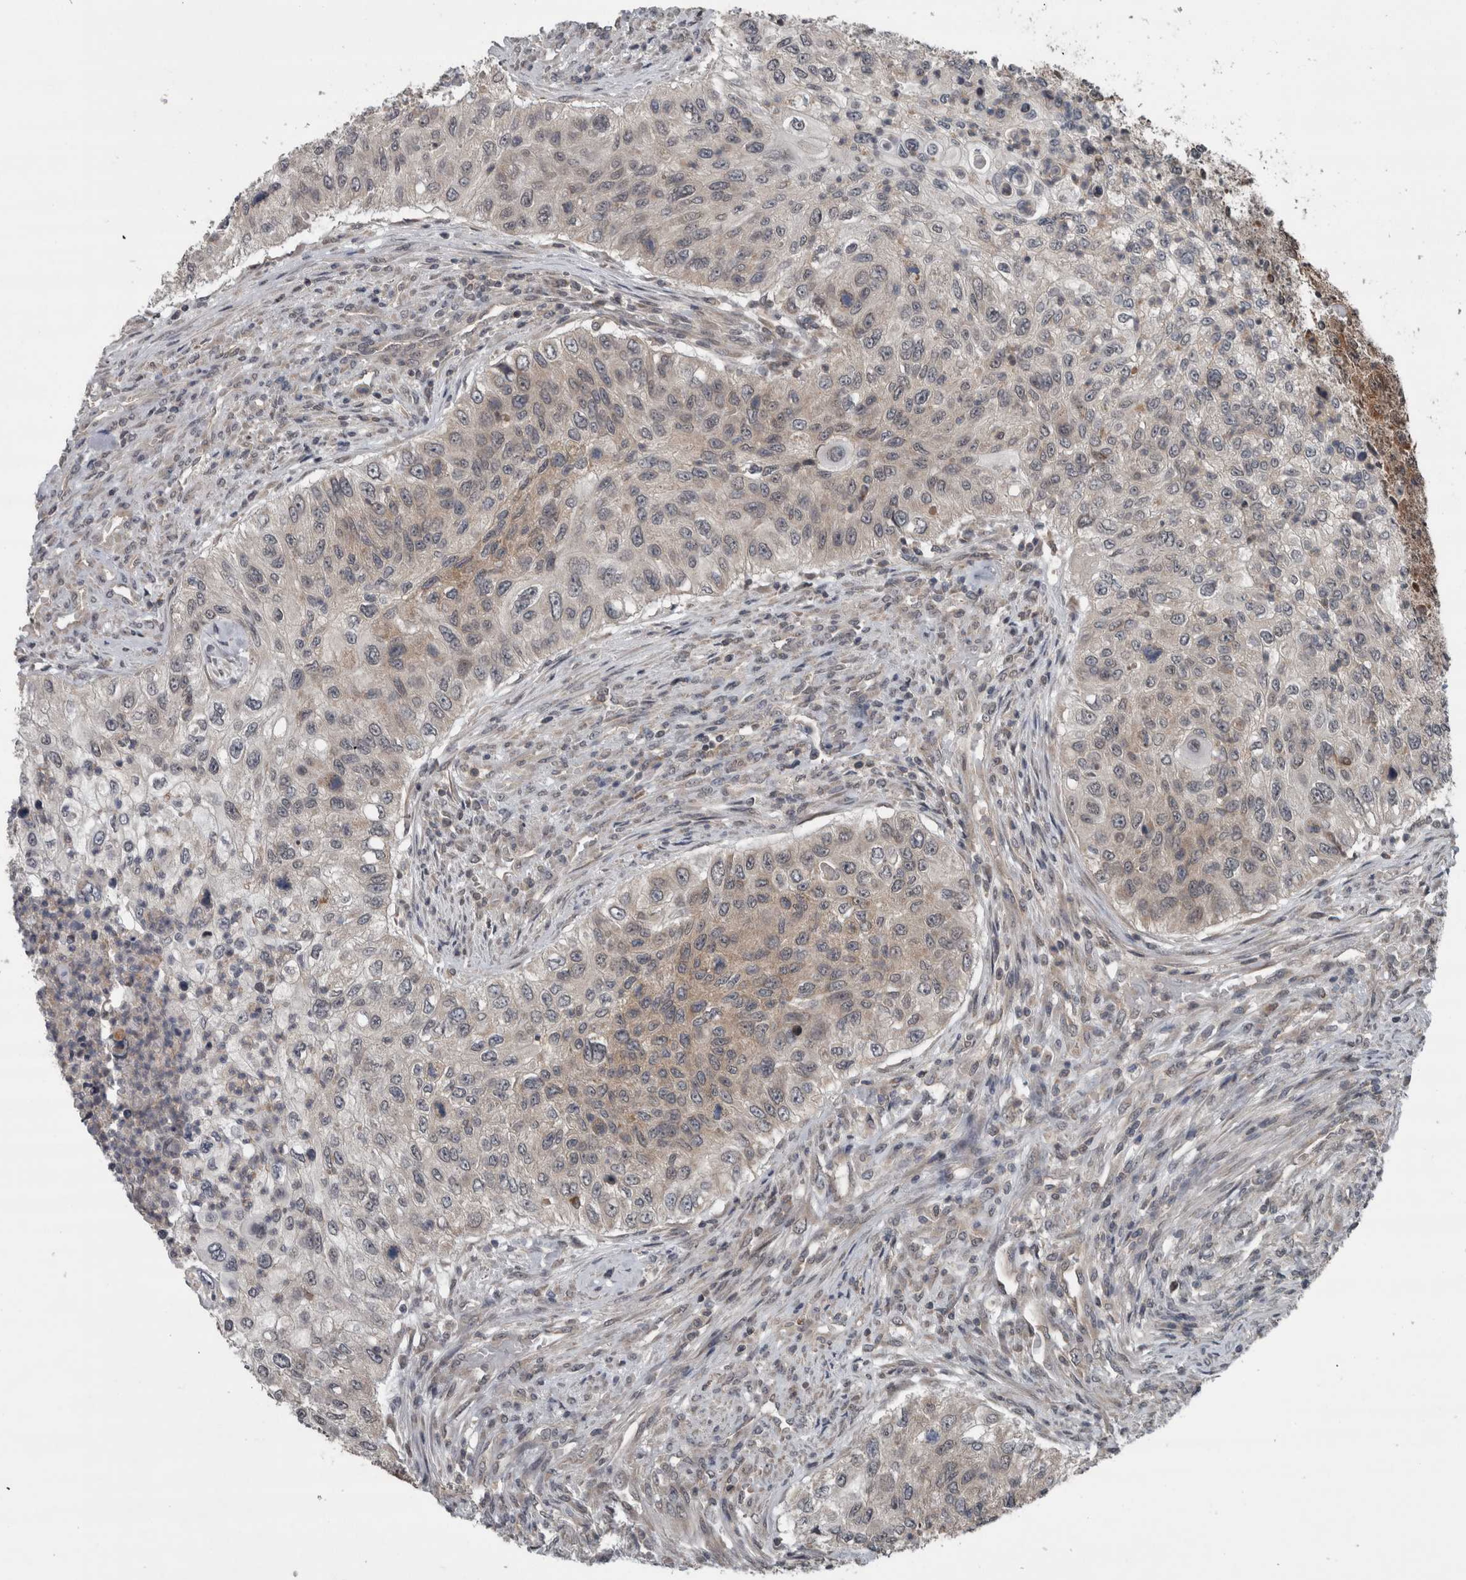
{"staining": {"intensity": "negative", "quantity": "none", "location": "none"}, "tissue": "urothelial cancer", "cell_type": "Tumor cells", "image_type": "cancer", "snomed": [{"axis": "morphology", "description": "Urothelial carcinoma, High grade"}, {"axis": "topography", "description": "Urinary bladder"}], "caption": "This is a micrograph of immunohistochemistry (IHC) staining of high-grade urothelial carcinoma, which shows no staining in tumor cells. (DAB IHC visualized using brightfield microscopy, high magnification).", "gene": "ENY2", "patient": {"sex": "female", "age": 60}}